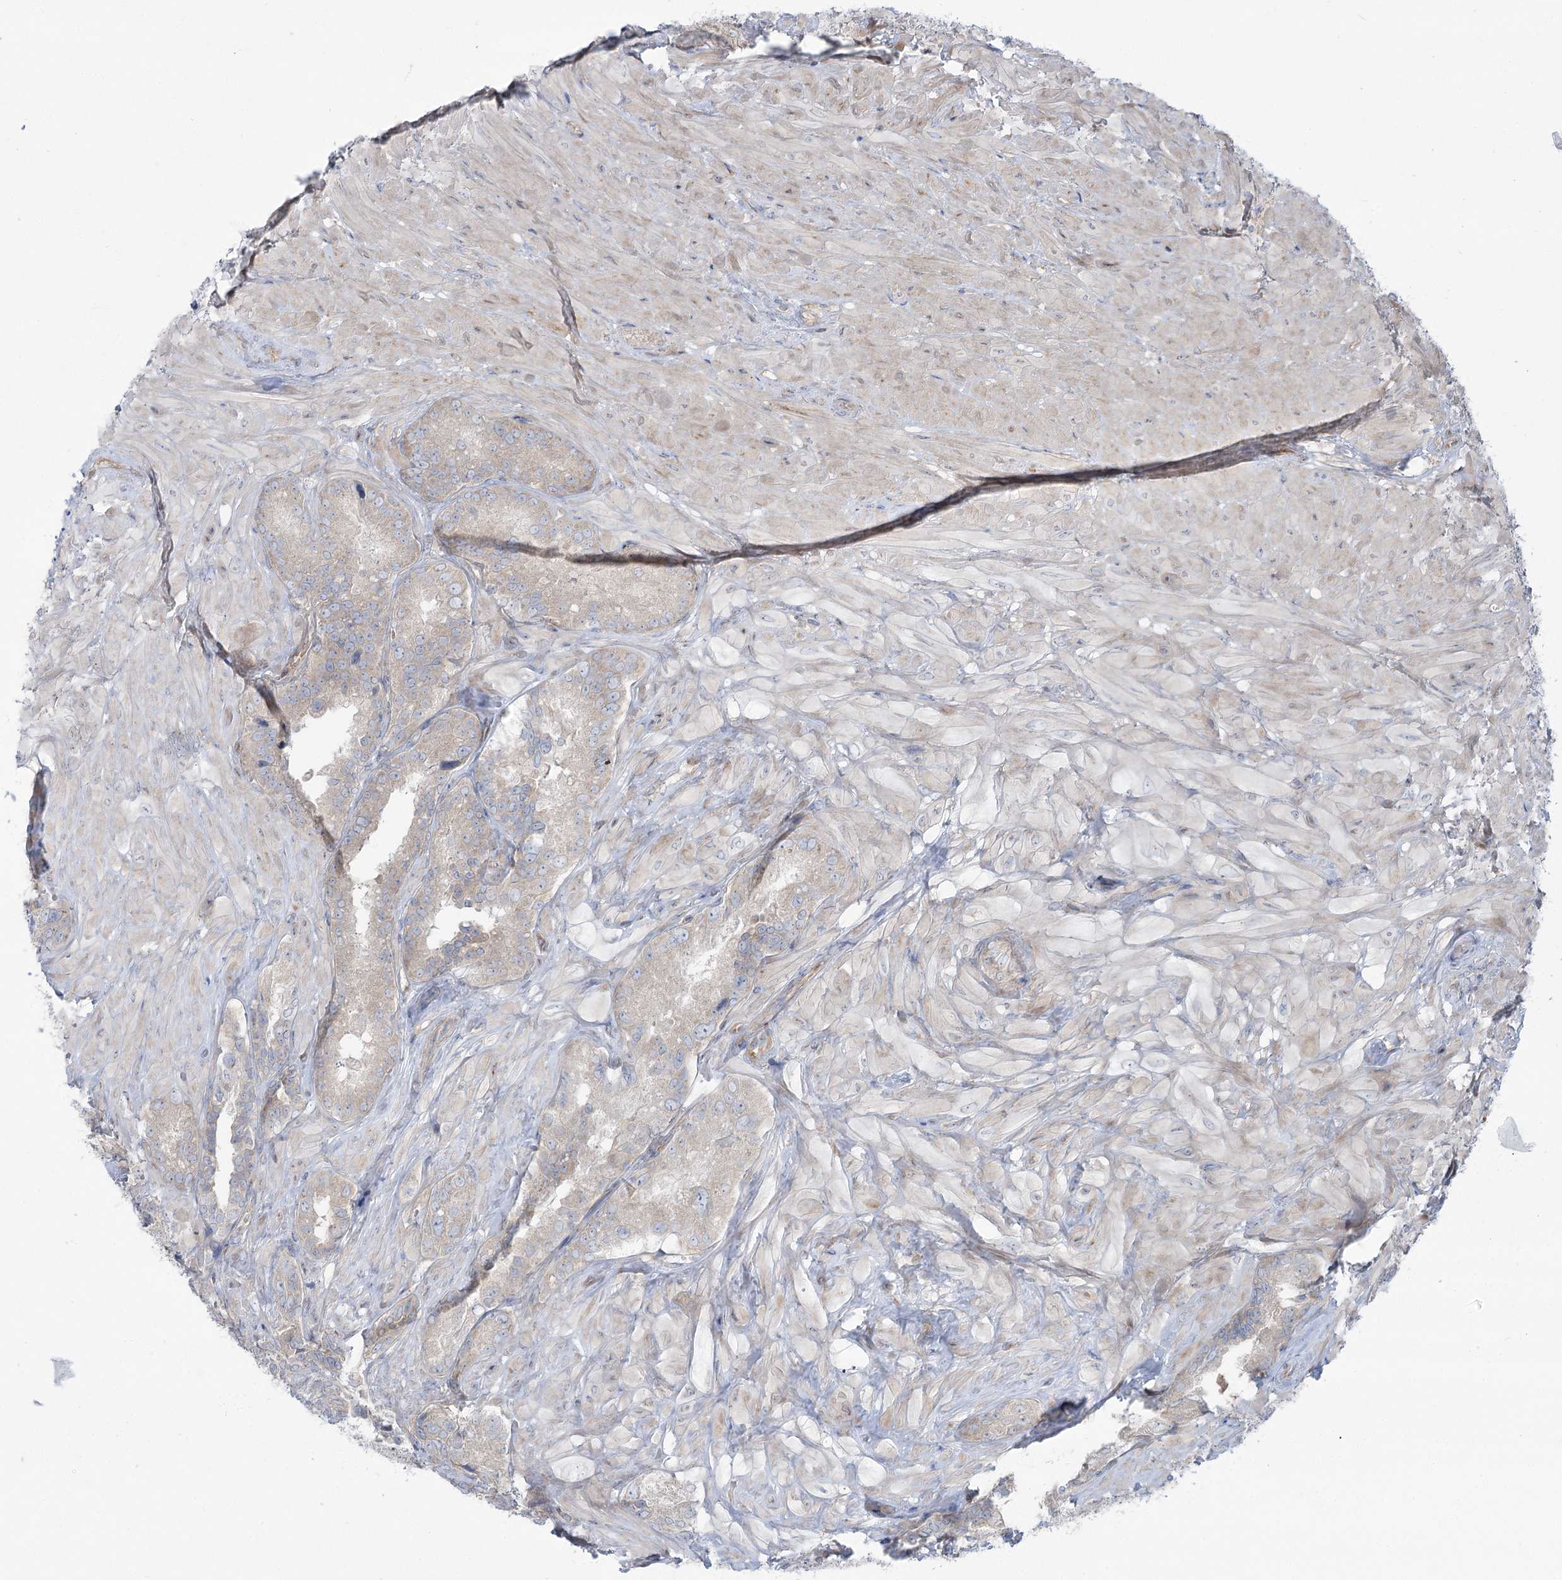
{"staining": {"intensity": "weak", "quantity": "25%-75%", "location": "cytoplasmic/membranous"}, "tissue": "seminal vesicle", "cell_type": "Glandular cells", "image_type": "normal", "snomed": [{"axis": "morphology", "description": "Normal tissue, NOS"}, {"axis": "topography", "description": "Seminal veicle"}, {"axis": "topography", "description": "Peripheral nerve tissue"}], "caption": "Seminal vesicle stained with immunohistochemistry shows weak cytoplasmic/membranous expression in about 25%-75% of glandular cells.", "gene": "SCN11A", "patient": {"sex": "male", "age": 67}}